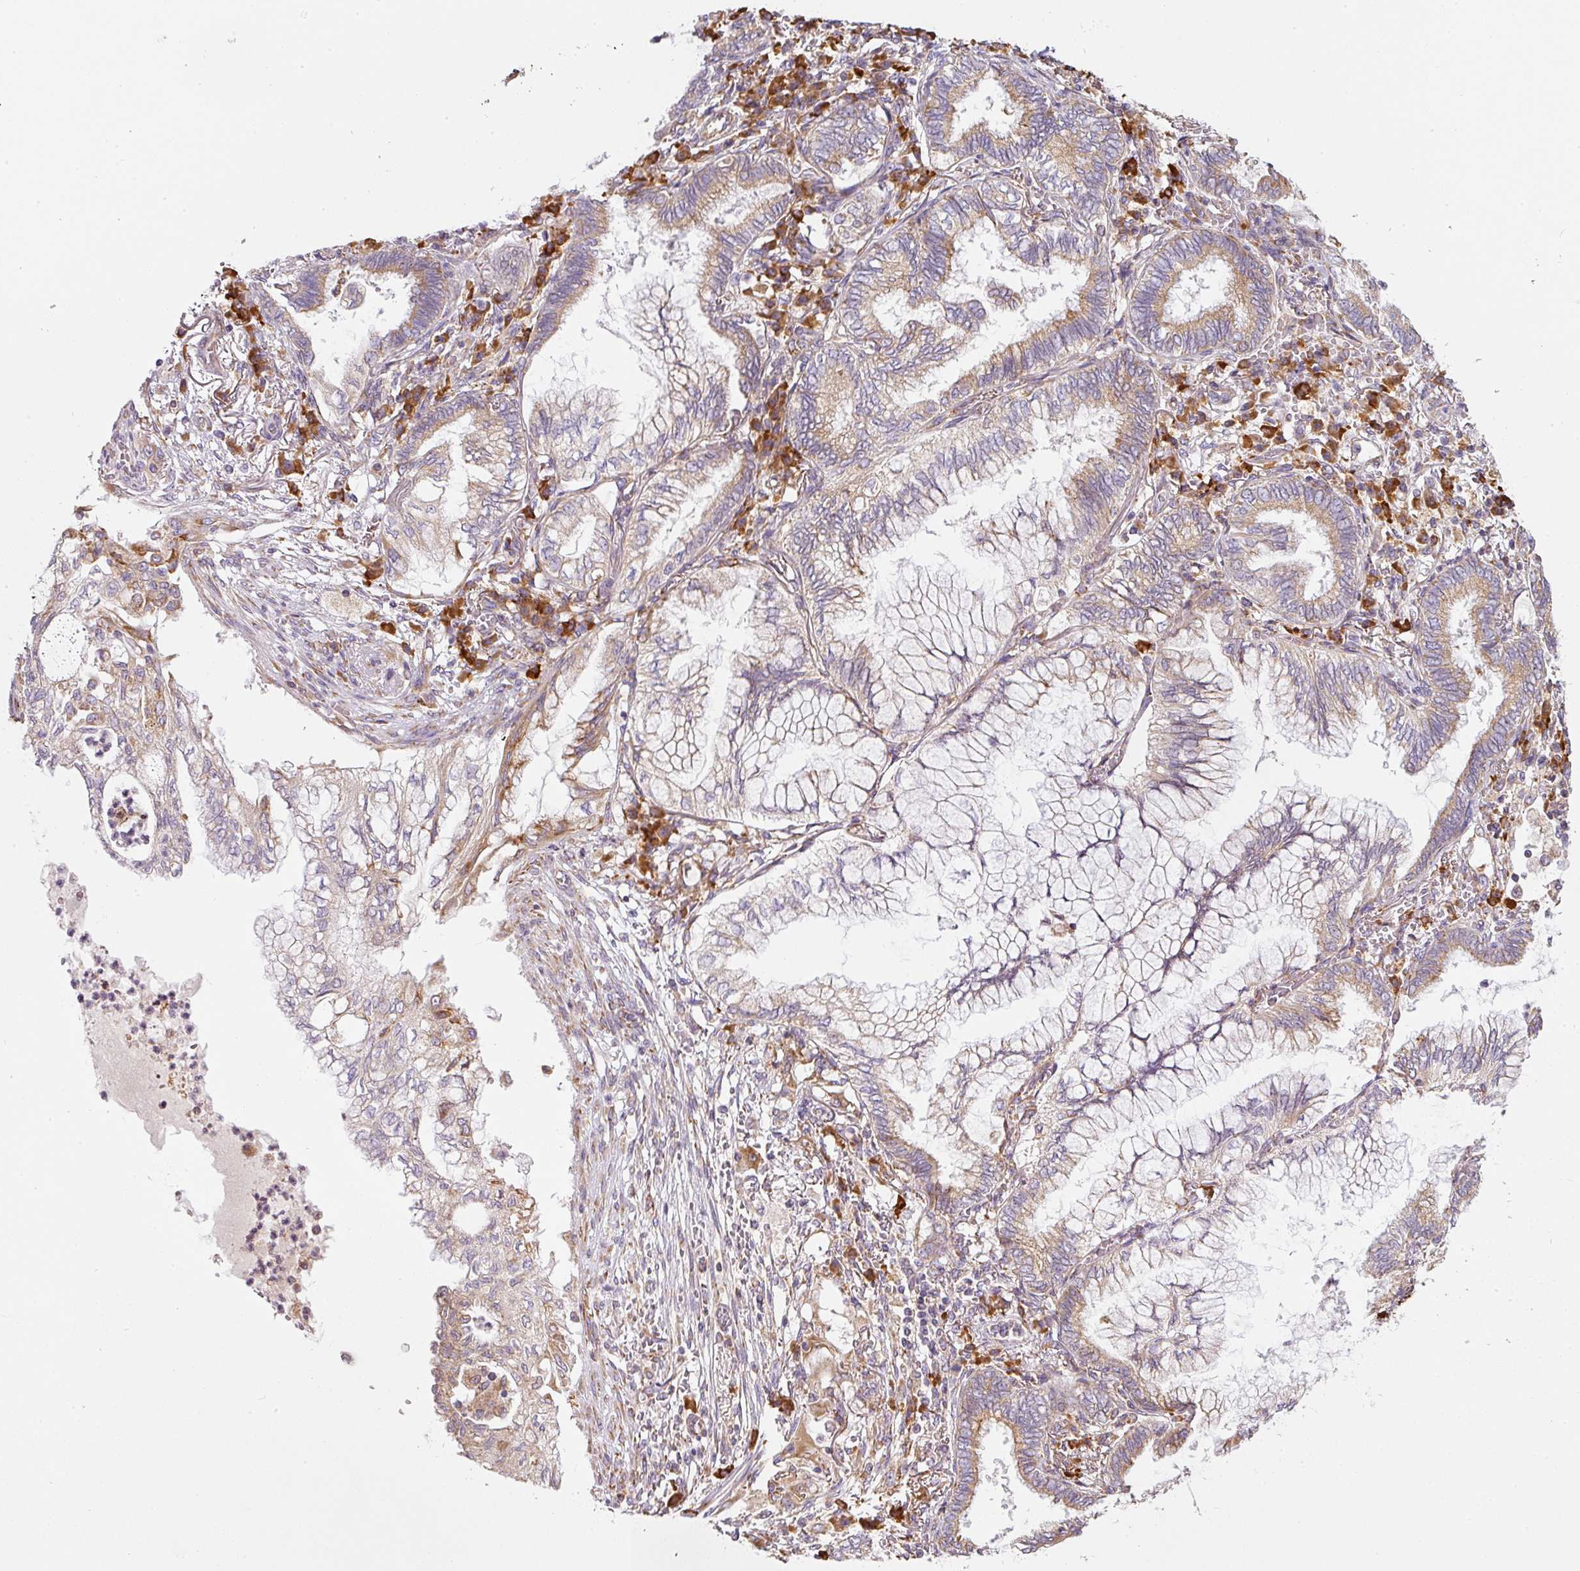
{"staining": {"intensity": "moderate", "quantity": "25%-75%", "location": "cytoplasmic/membranous"}, "tissue": "lung cancer", "cell_type": "Tumor cells", "image_type": "cancer", "snomed": [{"axis": "morphology", "description": "Adenocarcinoma, NOS"}, {"axis": "topography", "description": "Lung"}], "caption": "Adenocarcinoma (lung) stained with immunohistochemistry (IHC) displays moderate cytoplasmic/membranous positivity in approximately 25%-75% of tumor cells.", "gene": "MORN4", "patient": {"sex": "female", "age": 70}}